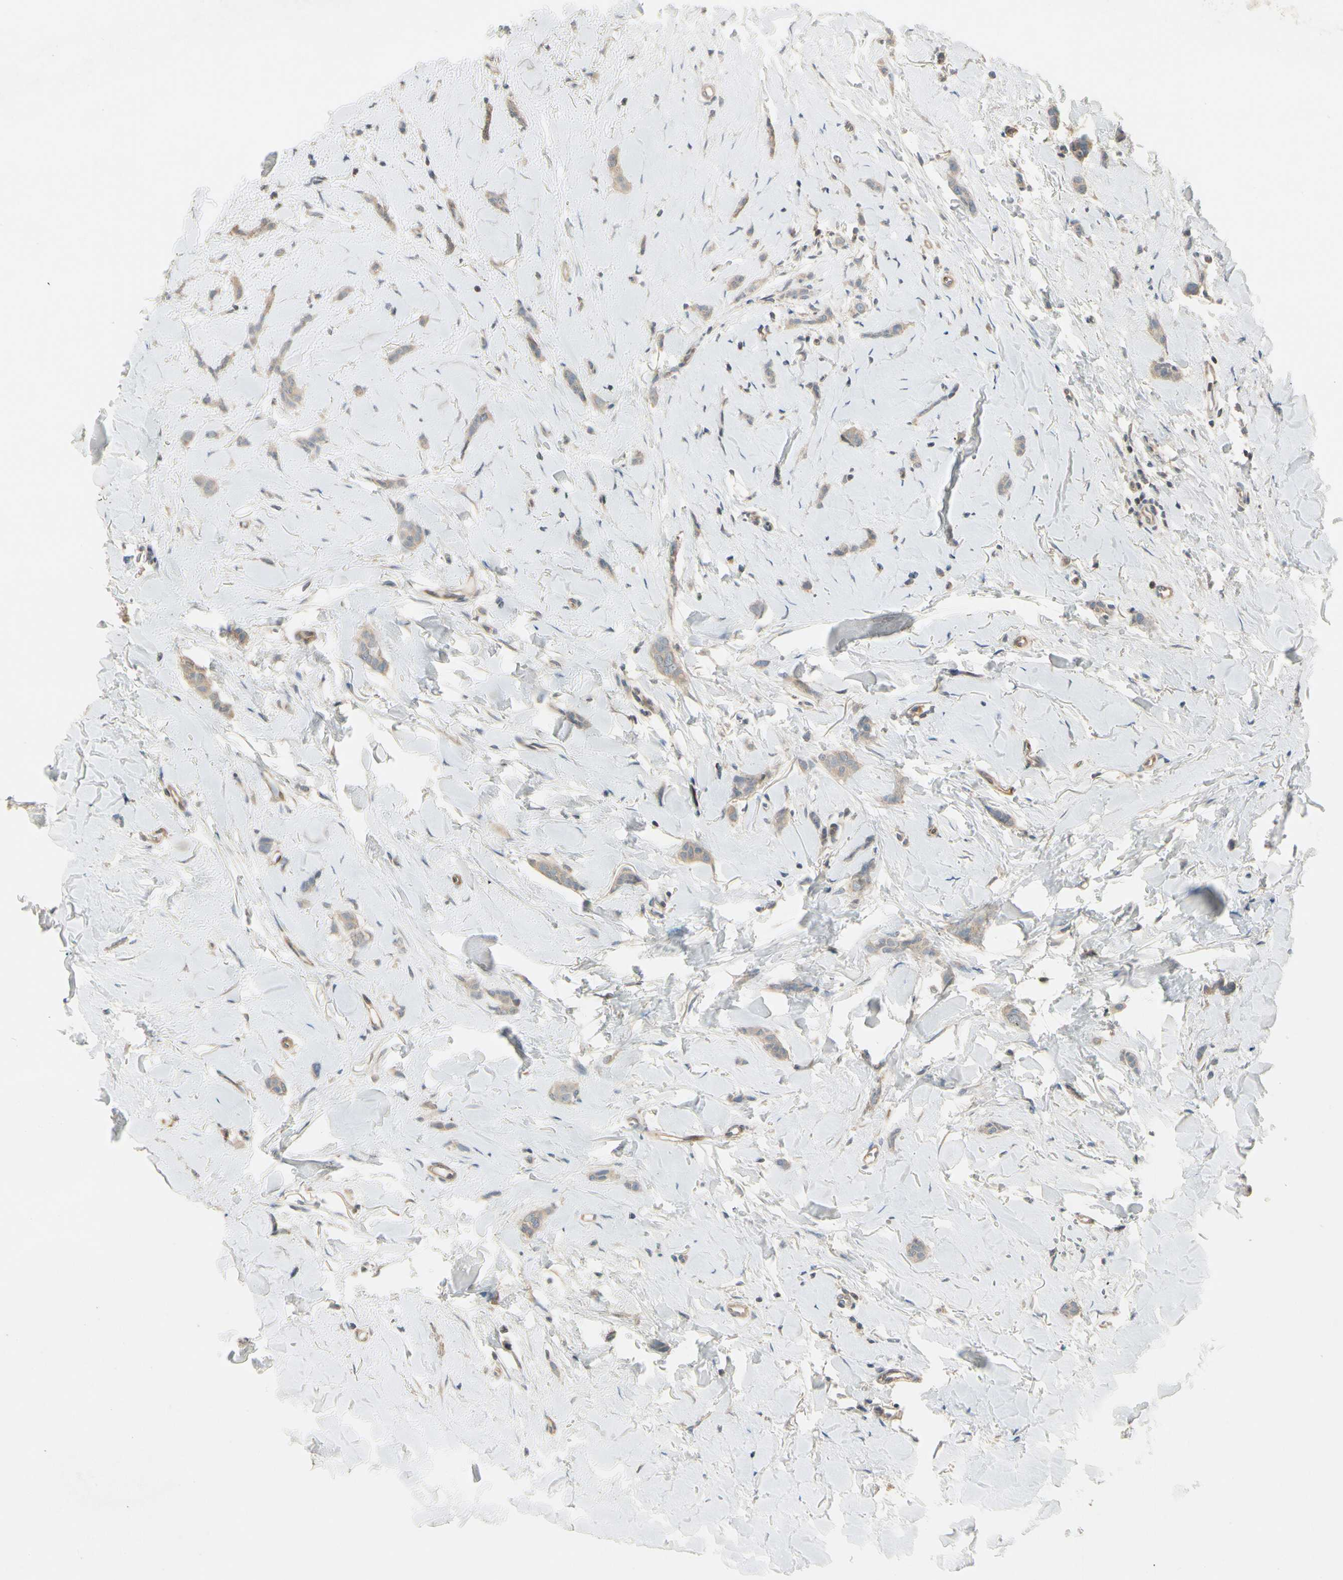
{"staining": {"intensity": "weak", "quantity": ">75%", "location": "cytoplasmic/membranous"}, "tissue": "breast cancer", "cell_type": "Tumor cells", "image_type": "cancer", "snomed": [{"axis": "morphology", "description": "Lobular carcinoma"}, {"axis": "topography", "description": "Skin"}, {"axis": "topography", "description": "Breast"}], "caption": "A brown stain shows weak cytoplasmic/membranous staining of a protein in breast cancer (lobular carcinoma) tumor cells.", "gene": "PPP3CB", "patient": {"sex": "female", "age": 46}}